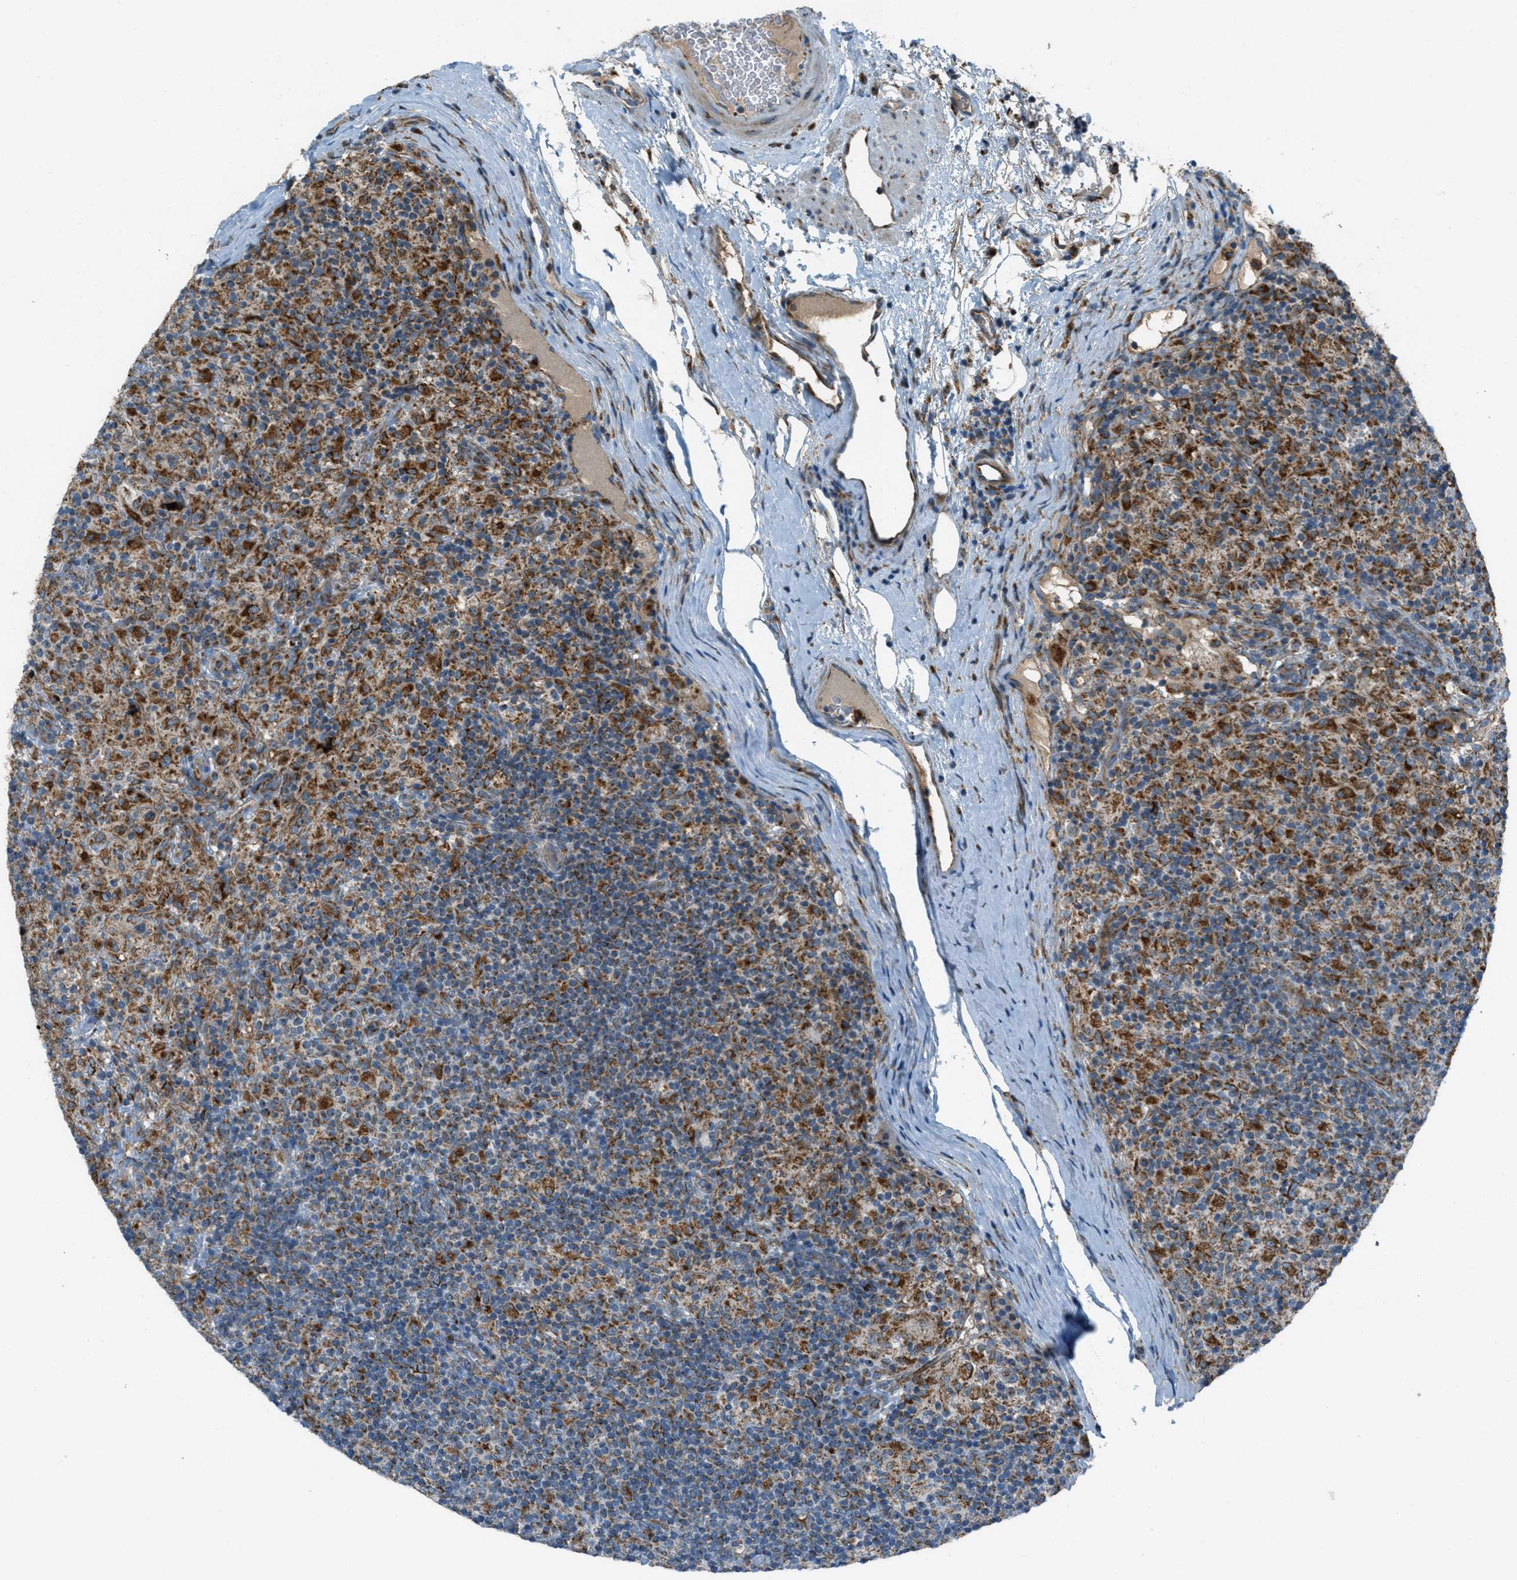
{"staining": {"intensity": "moderate", "quantity": ">75%", "location": "cytoplasmic/membranous"}, "tissue": "lymphoma", "cell_type": "Tumor cells", "image_type": "cancer", "snomed": [{"axis": "morphology", "description": "Hodgkin's disease, NOS"}, {"axis": "topography", "description": "Lymph node"}], "caption": "This is an image of immunohistochemistry staining of lymphoma, which shows moderate expression in the cytoplasmic/membranous of tumor cells.", "gene": "BCKDK", "patient": {"sex": "male", "age": 70}}